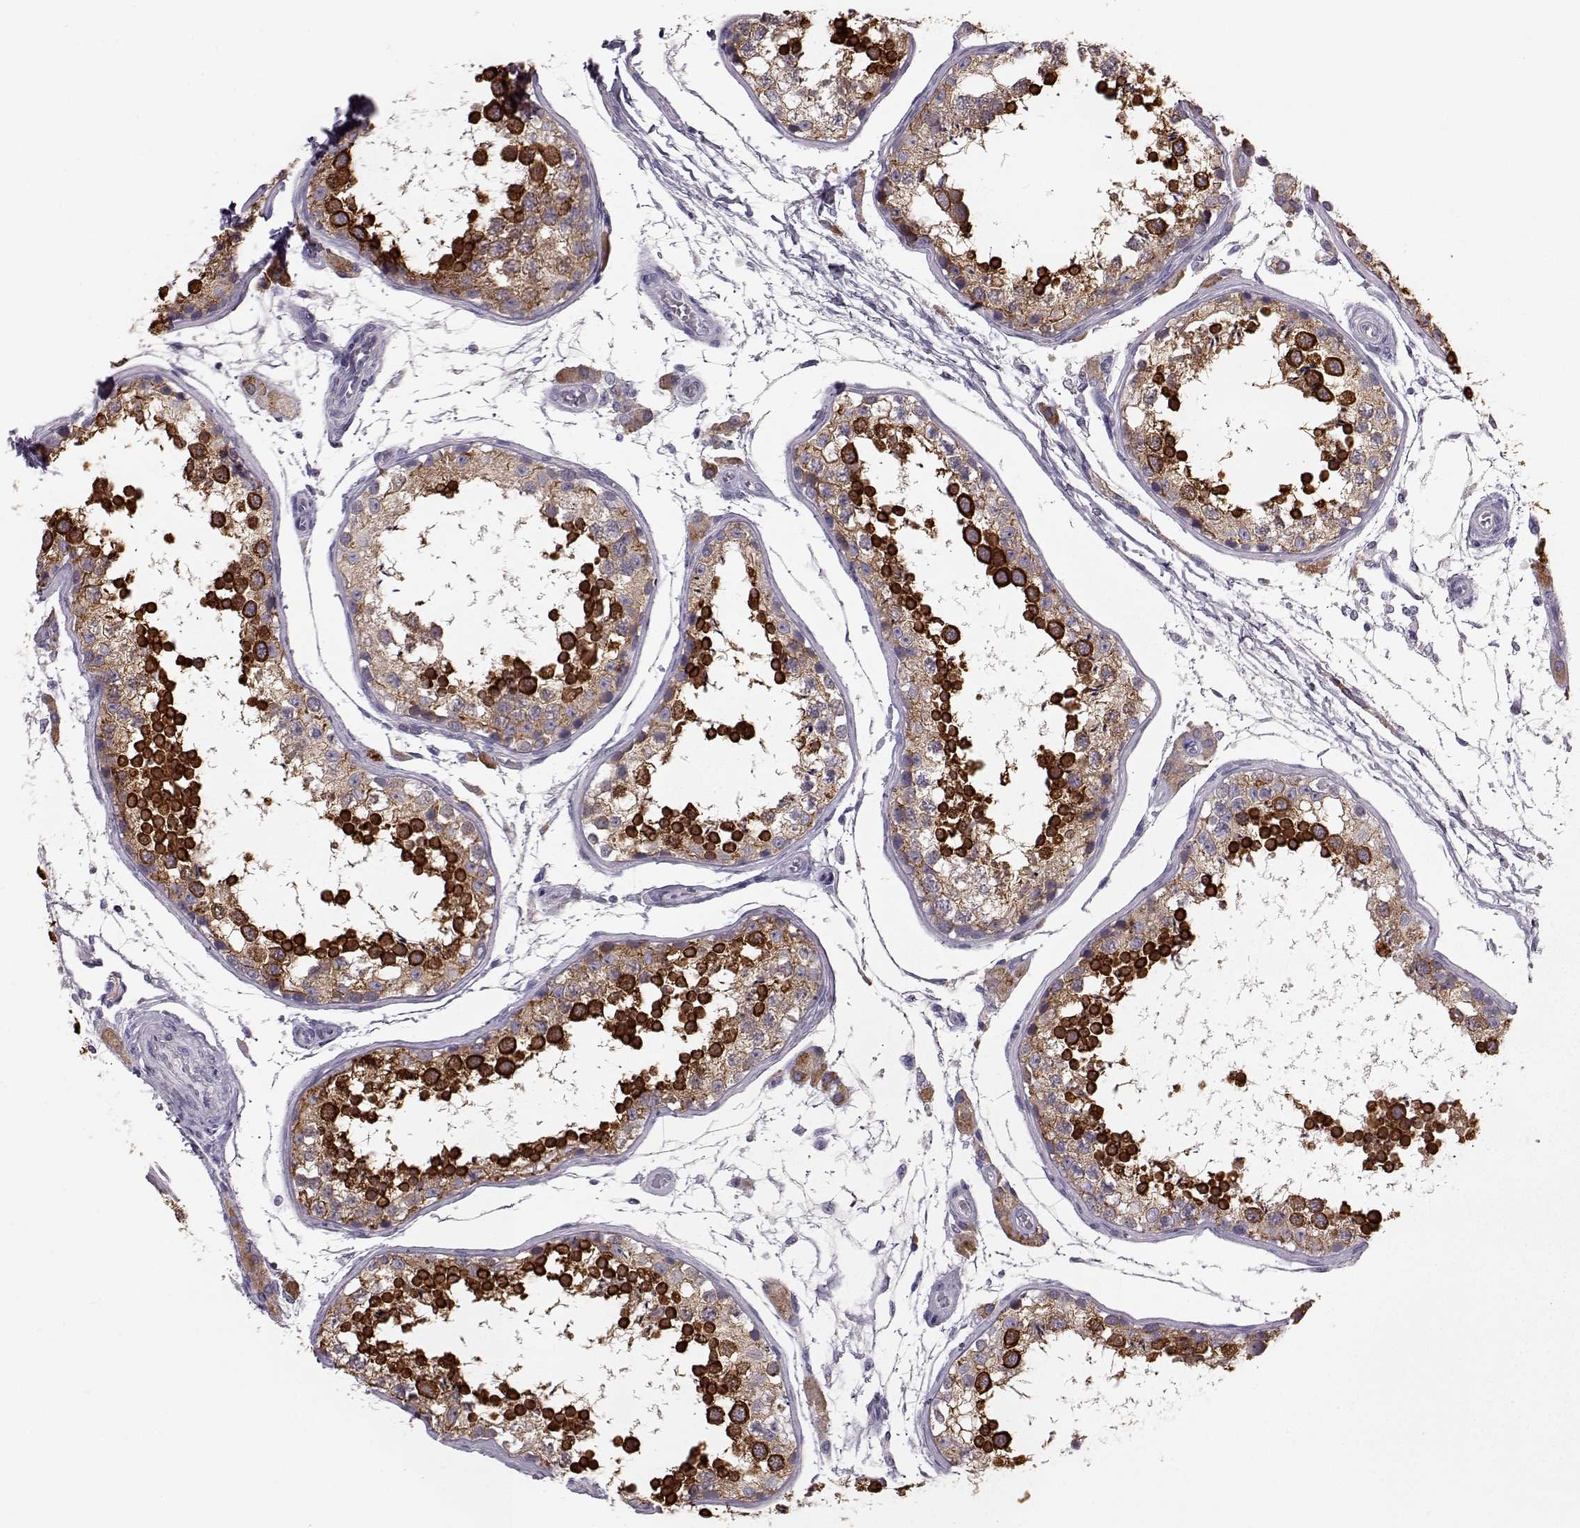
{"staining": {"intensity": "strong", "quantity": "25%-75%", "location": "cytoplasmic/membranous"}, "tissue": "testis", "cell_type": "Cells in seminiferous ducts", "image_type": "normal", "snomed": [{"axis": "morphology", "description": "Normal tissue, NOS"}, {"axis": "topography", "description": "Testis"}], "caption": "A high-resolution micrograph shows immunohistochemistry staining of unremarkable testis, which reveals strong cytoplasmic/membranous expression in about 25%-75% of cells in seminiferous ducts. (brown staining indicates protein expression, while blue staining denotes nuclei).", "gene": "ELOVL5", "patient": {"sex": "male", "age": 29}}